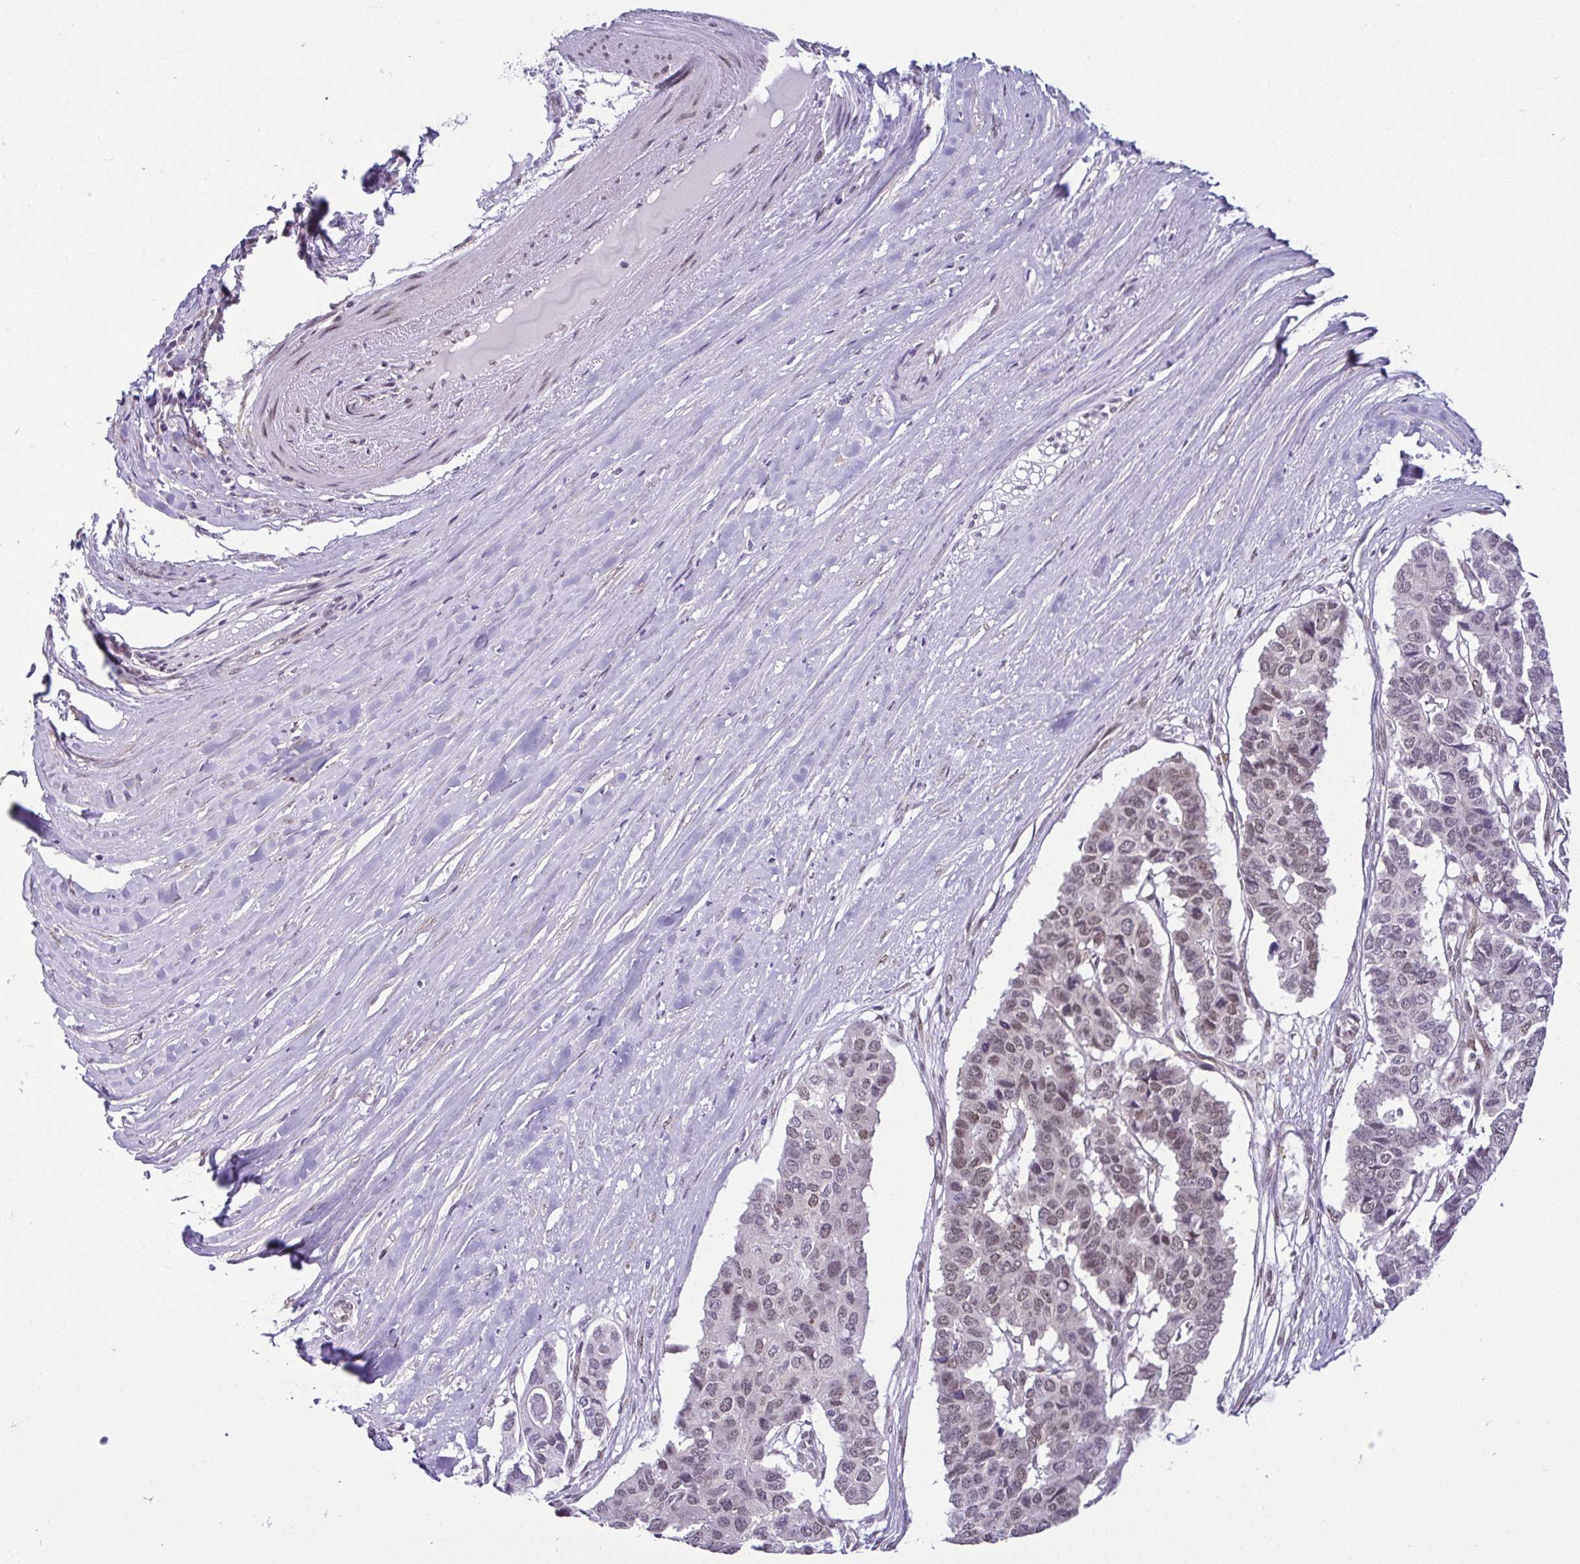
{"staining": {"intensity": "weak", "quantity": "25%-75%", "location": "nuclear"}, "tissue": "pancreatic cancer", "cell_type": "Tumor cells", "image_type": "cancer", "snomed": [{"axis": "morphology", "description": "Adenocarcinoma, NOS"}, {"axis": "topography", "description": "Pancreas"}], "caption": "A high-resolution photomicrograph shows immunohistochemistry (IHC) staining of pancreatic cancer, which displays weak nuclear staining in about 25%-75% of tumor cells. (Stains: DAB in brown, nuclei in blue, Microscopy: brightfield microscopy at high magnification).", "gene": "RBM3", "patient": {"sex": "male", "age": 50}}